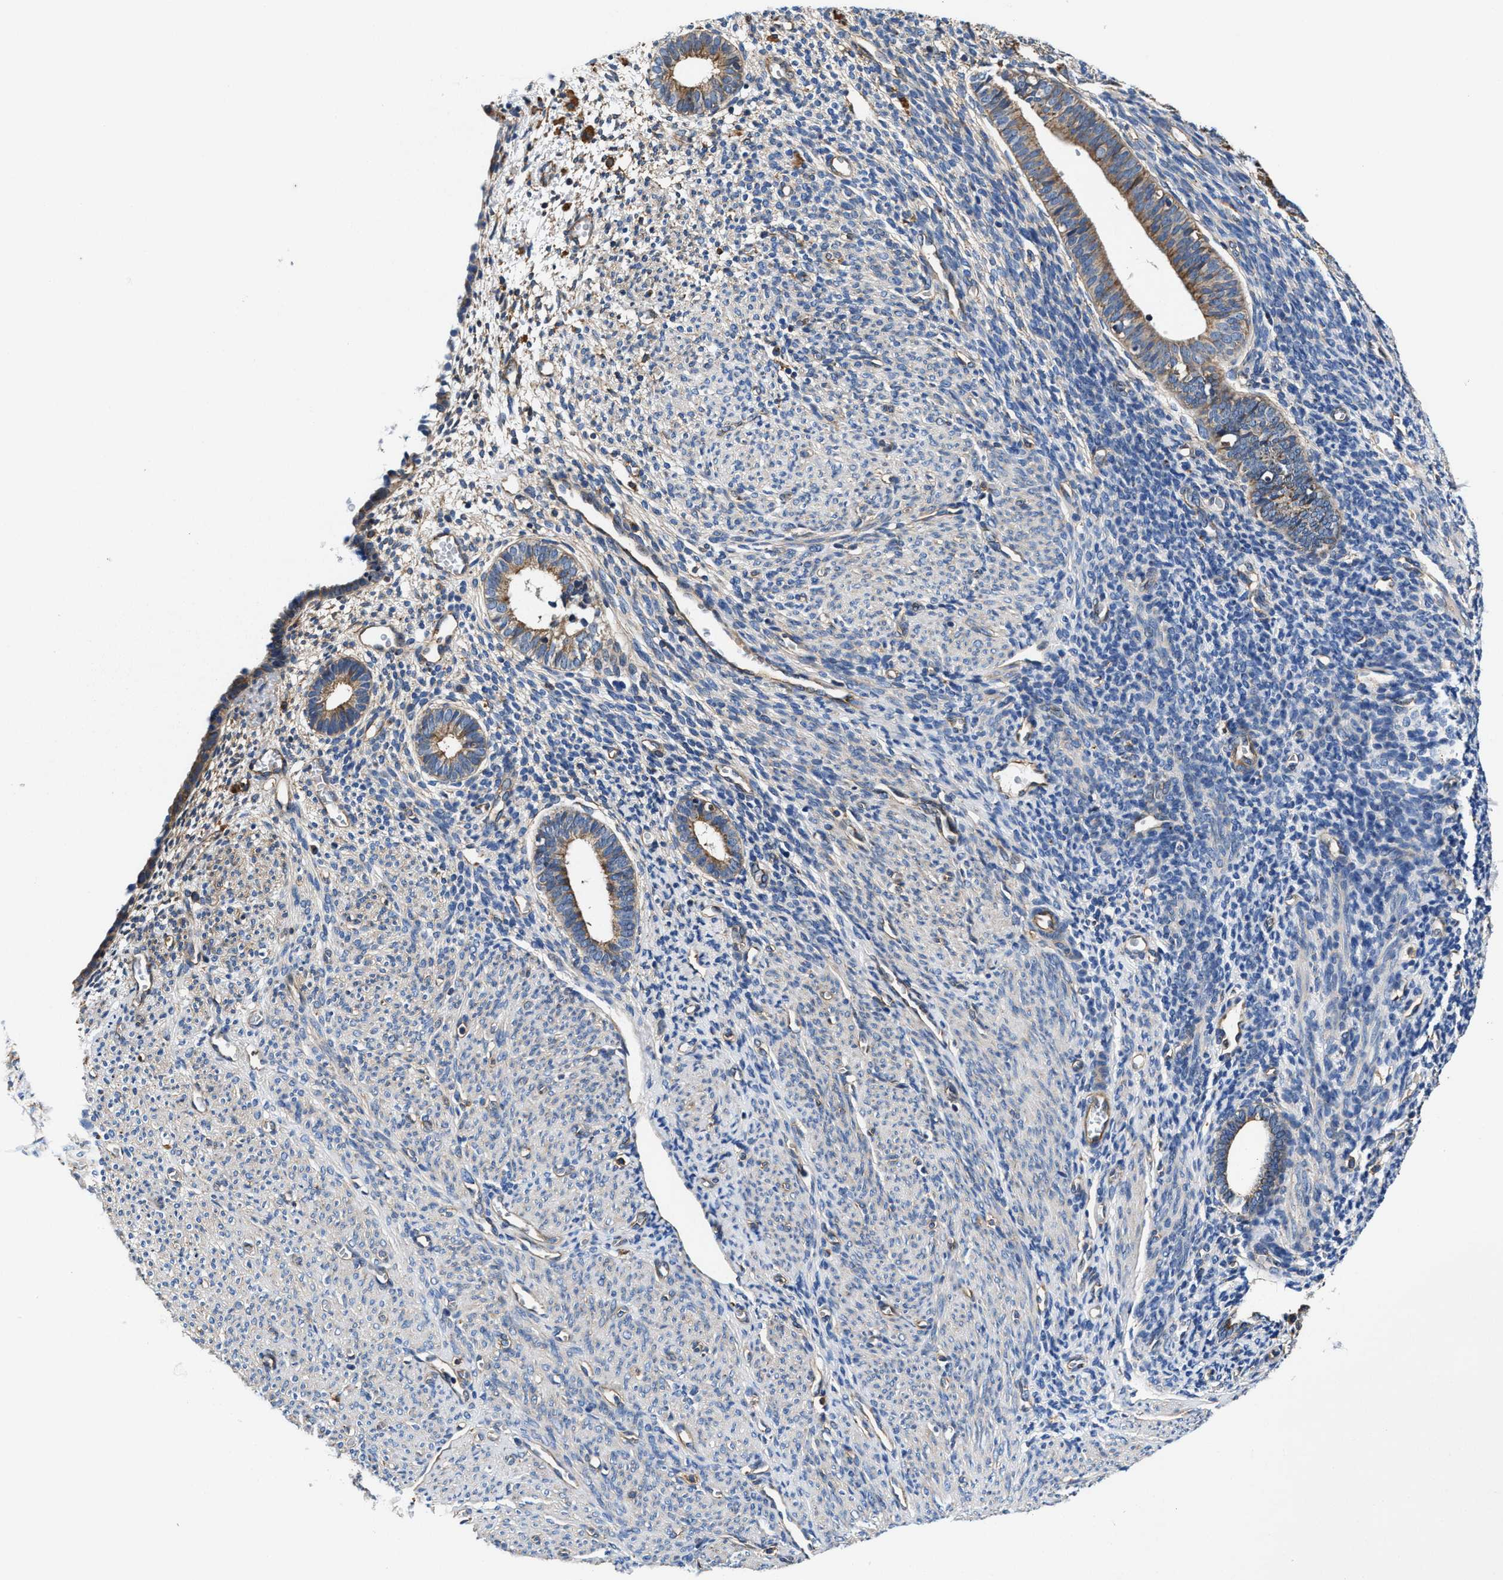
{"staining": {"intensity": "weak", "quantity": "<25%", "location": "cytoplasmic/membranous"}, "tissue": "endometrium", "cell_type": "Cells in endometrial stroma", "image_type": "normal", "snomed": [{"axis": "morphology", "description": "Normal tissue, NOS"}, {"axis": "morphology", "description": "Adenocarcinoma, NOS"}, {"axis": "topography", "description": "Endometrium"}], "caption": "An IHC photomicrograph of normal endometrium is shown. There is no staining in cells in endometrial stroma of endometrium.", "gene": "PPP1R9B", "patient": {"sex": "female", "age": 57}}